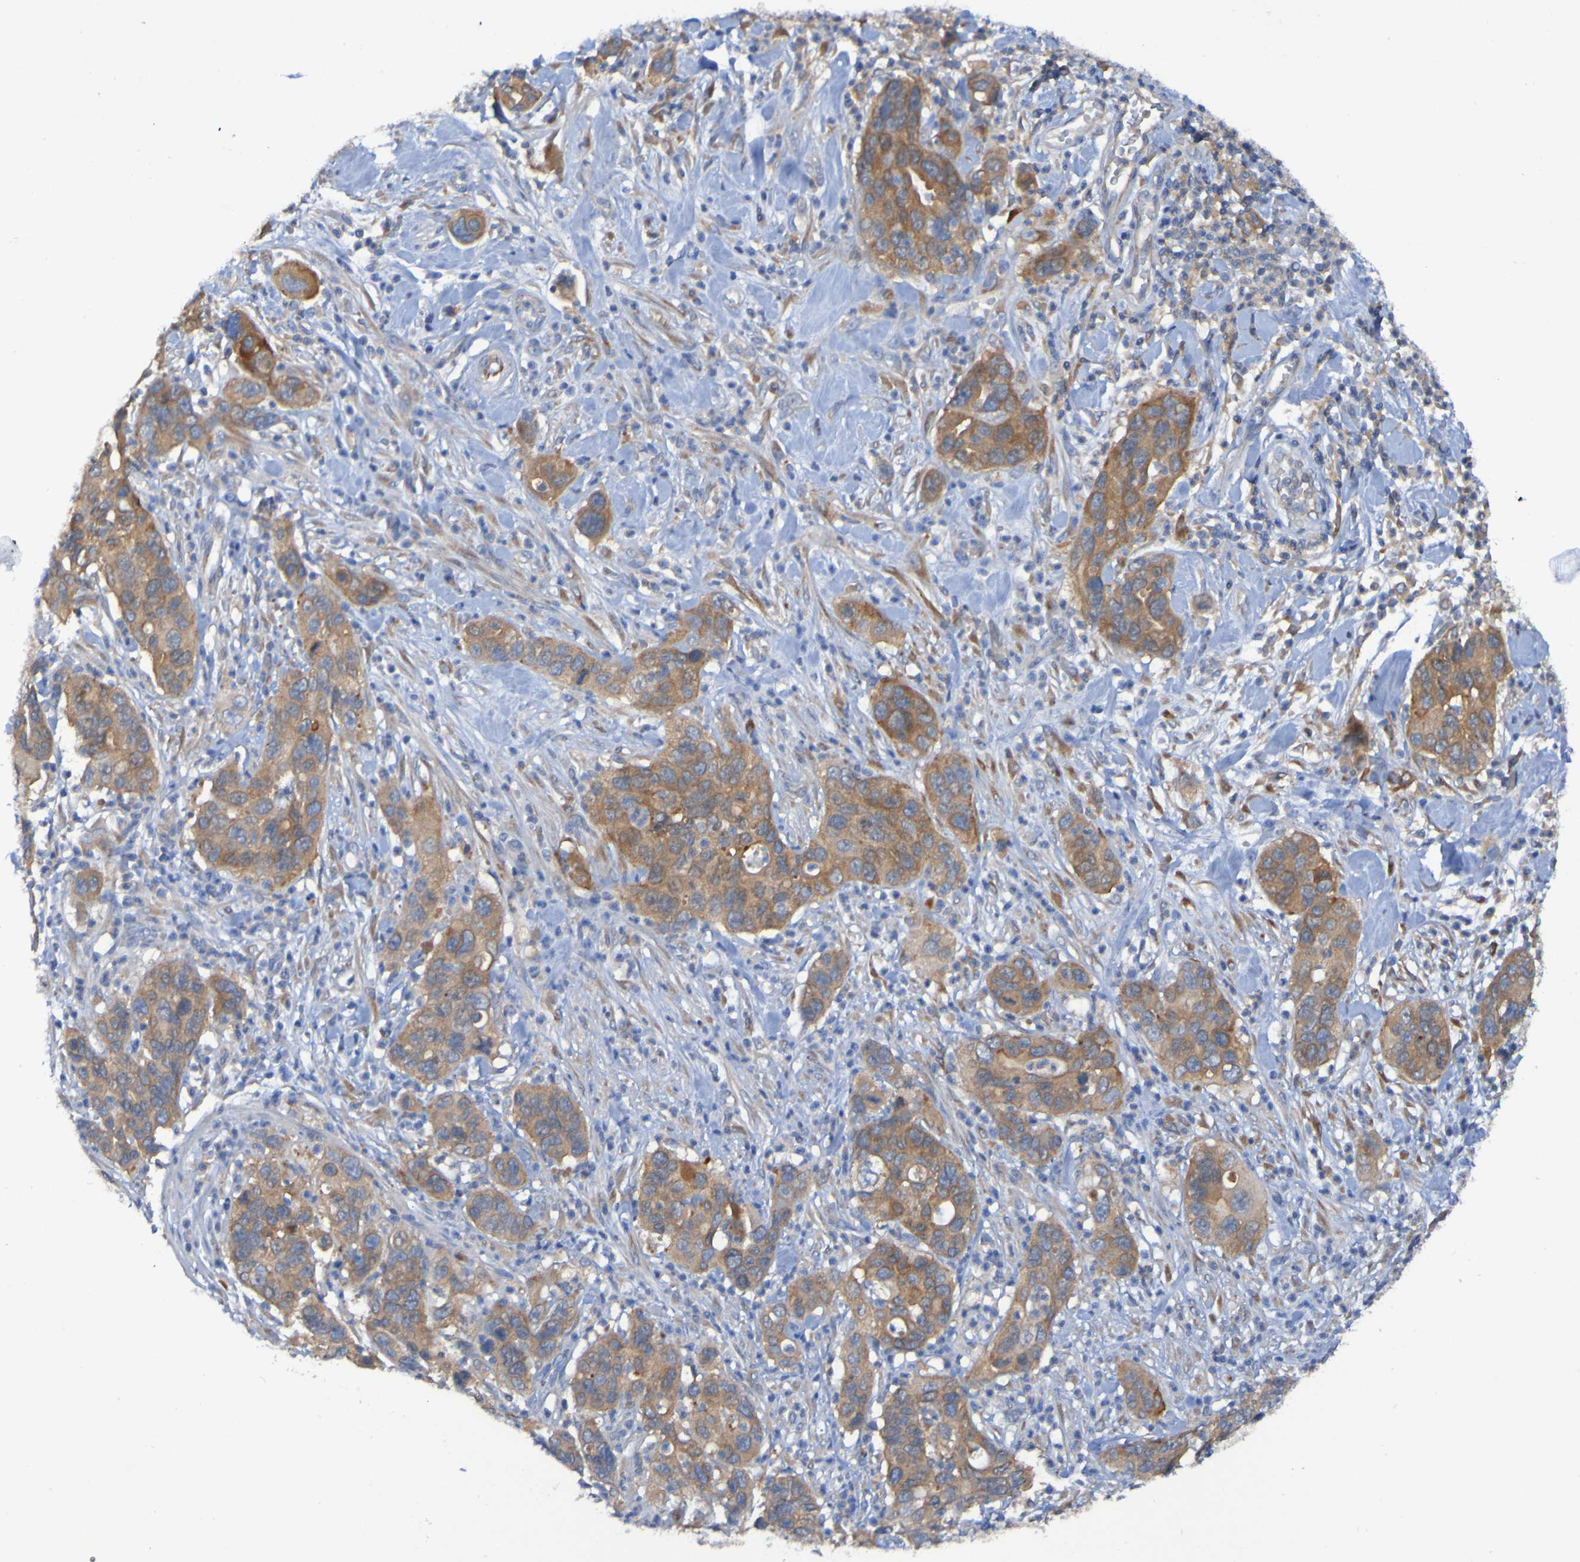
{"staining": {"intensity": "moderate", "quantity": ">75%", "location": "cytoplasmic/membranous"}, "tissue": "pancreatic cancer", "cell_type": "Tumor cells", "image_type": "cancer", "snomed": [{"axis": "morphology", "description": "Adenocarcinoma, NOS"}, {"axis": "topography", "description": "Pancreas"}], "caption": "Protein analysis of adenocarcinoma (pancreatic) tissue exhibits moderate cytoplasmic/membranous staining in about >75% of tumor cells. The staining was performed using DAB, with brown indicating positive protein expression. Nuclei are stained blue with hematoxylin.", "gene": "ARHGEF16", "patient": {"sex": "female", "age": 71}}